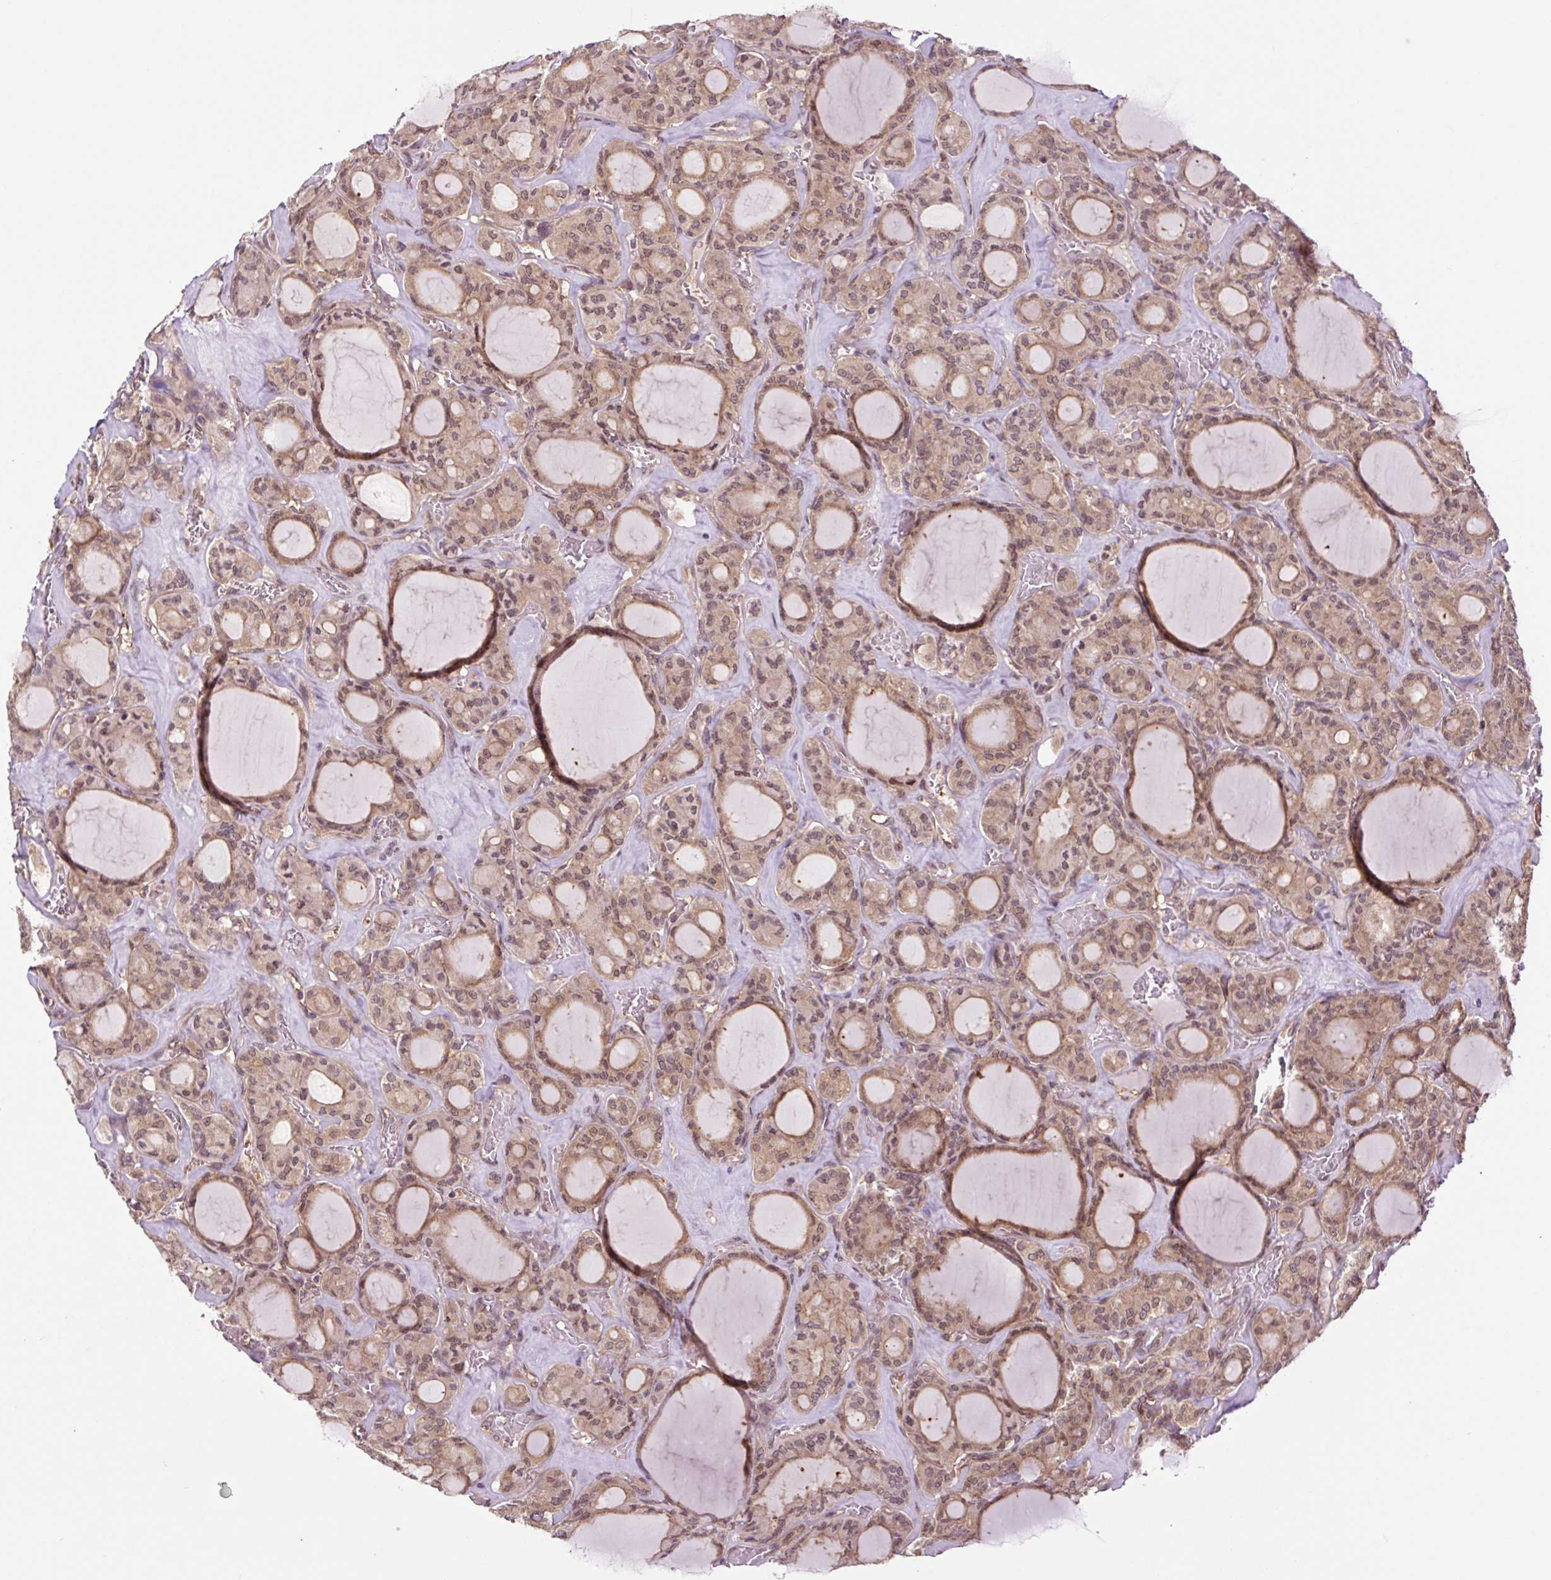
{"staining": {"intensity": "weak", "quantity": ">75%", "location": "cytoplasmic/membranous,nuclear"}, "tissue": "thyroid cancer", "cell_type": "Tumor cells", "image_type": "cancer", "snomed": [{"axis": "morphology", "description": "Papillary adenocarcinoma, NOS"}, {"axis": "topography", "description": "Thyroid gland"}], "caption": "The histopathology image exhibits staining of thyroid cancer, revealing weak cytoplasmic/membranous and nuclear protein staining (brown color) within tumor cells.", "gene": "TPT1", "patient": {"sex": "male", "age": 87}}